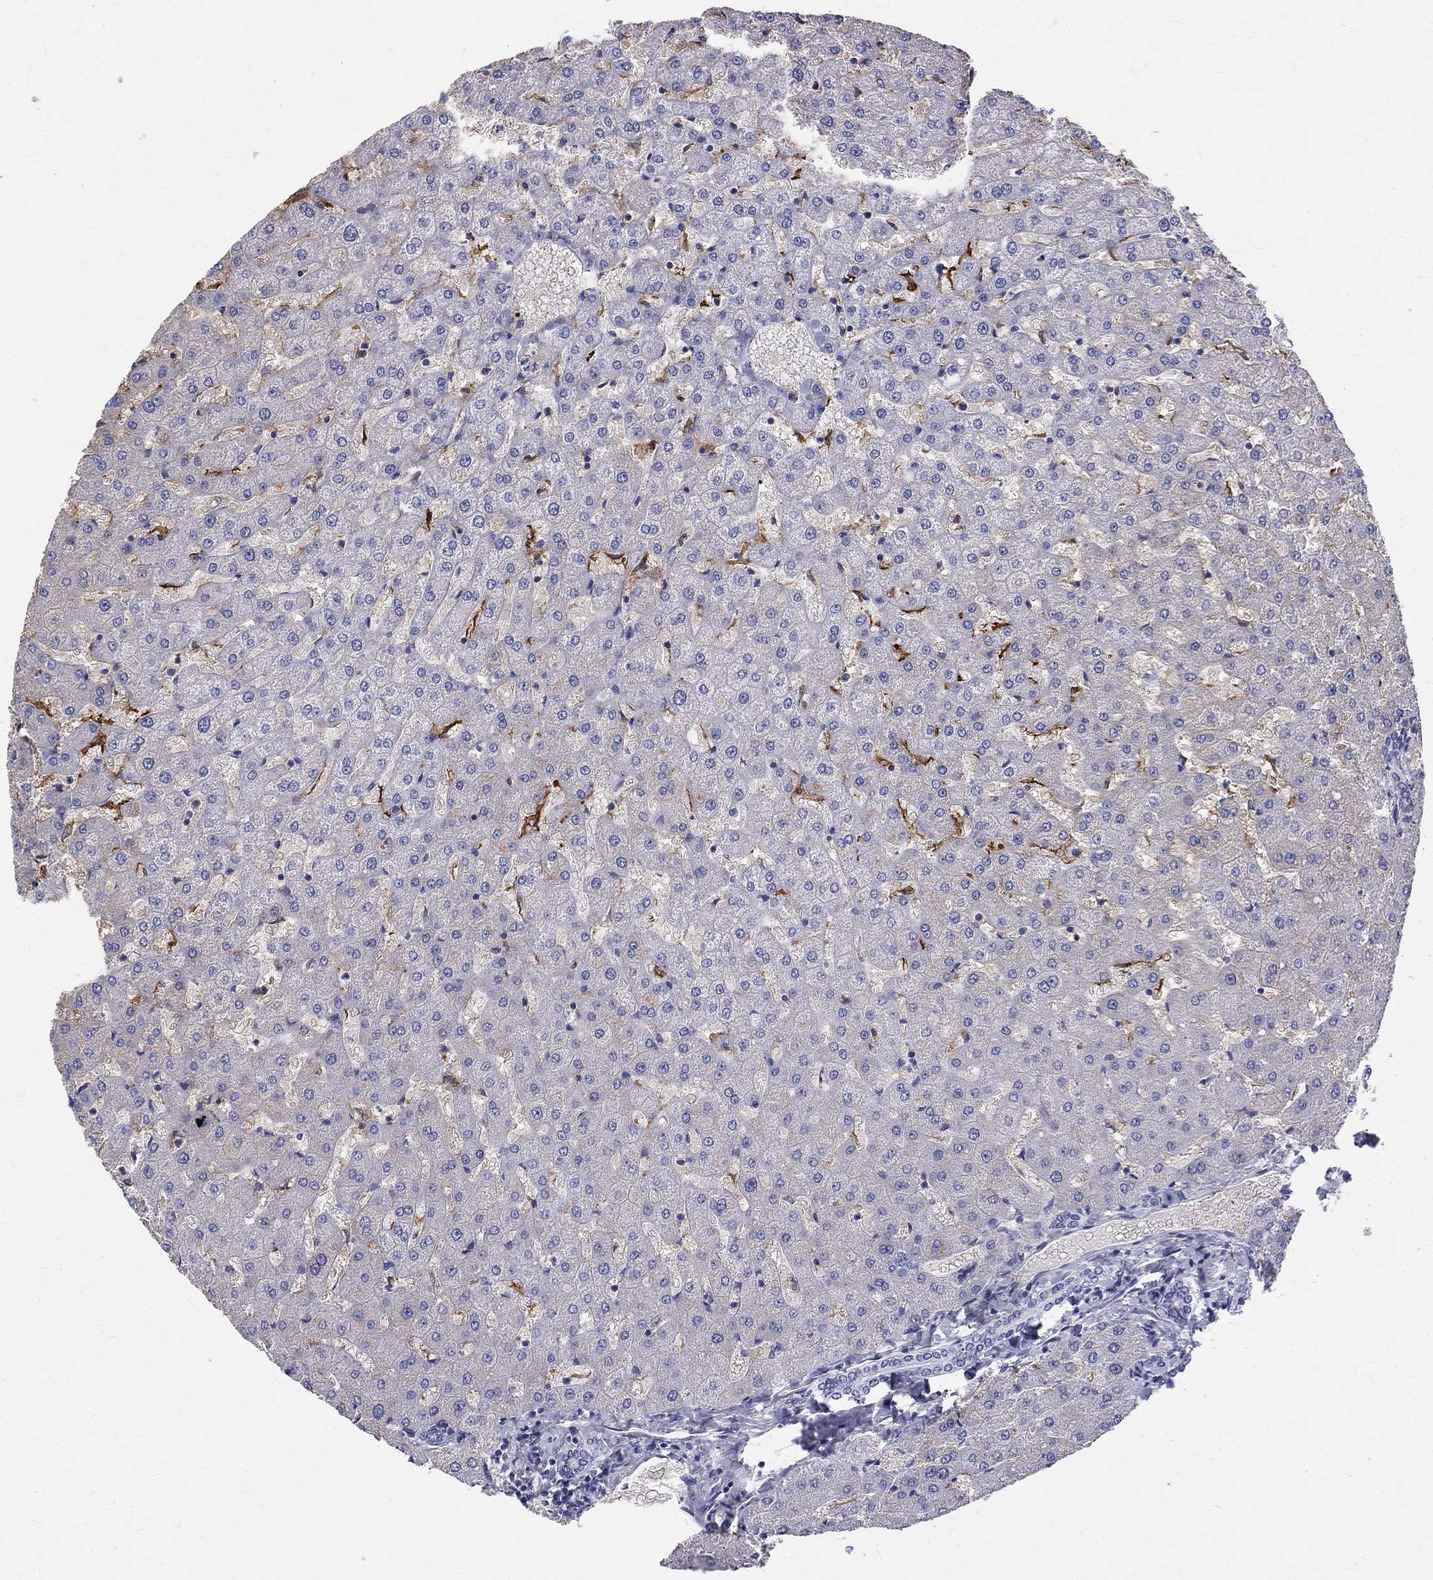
{"staining": {"intensity": "negative", "quantity": "none", "location": "none"}, "tissue": "liver", "cell_type": "Cholangiocytes", "image_type": "normal", "snomed": [{"axis": "morphology", "description": "Normal tissue, NOS"}, {"axis": "topography", "description": "Liver"}], "caption": "Immunohistochemical staining of unremarkable human liver displays no significant staining in cholangiocytes.", "gene": "AGER", "patient": {"sex": "female", "age": 50}}